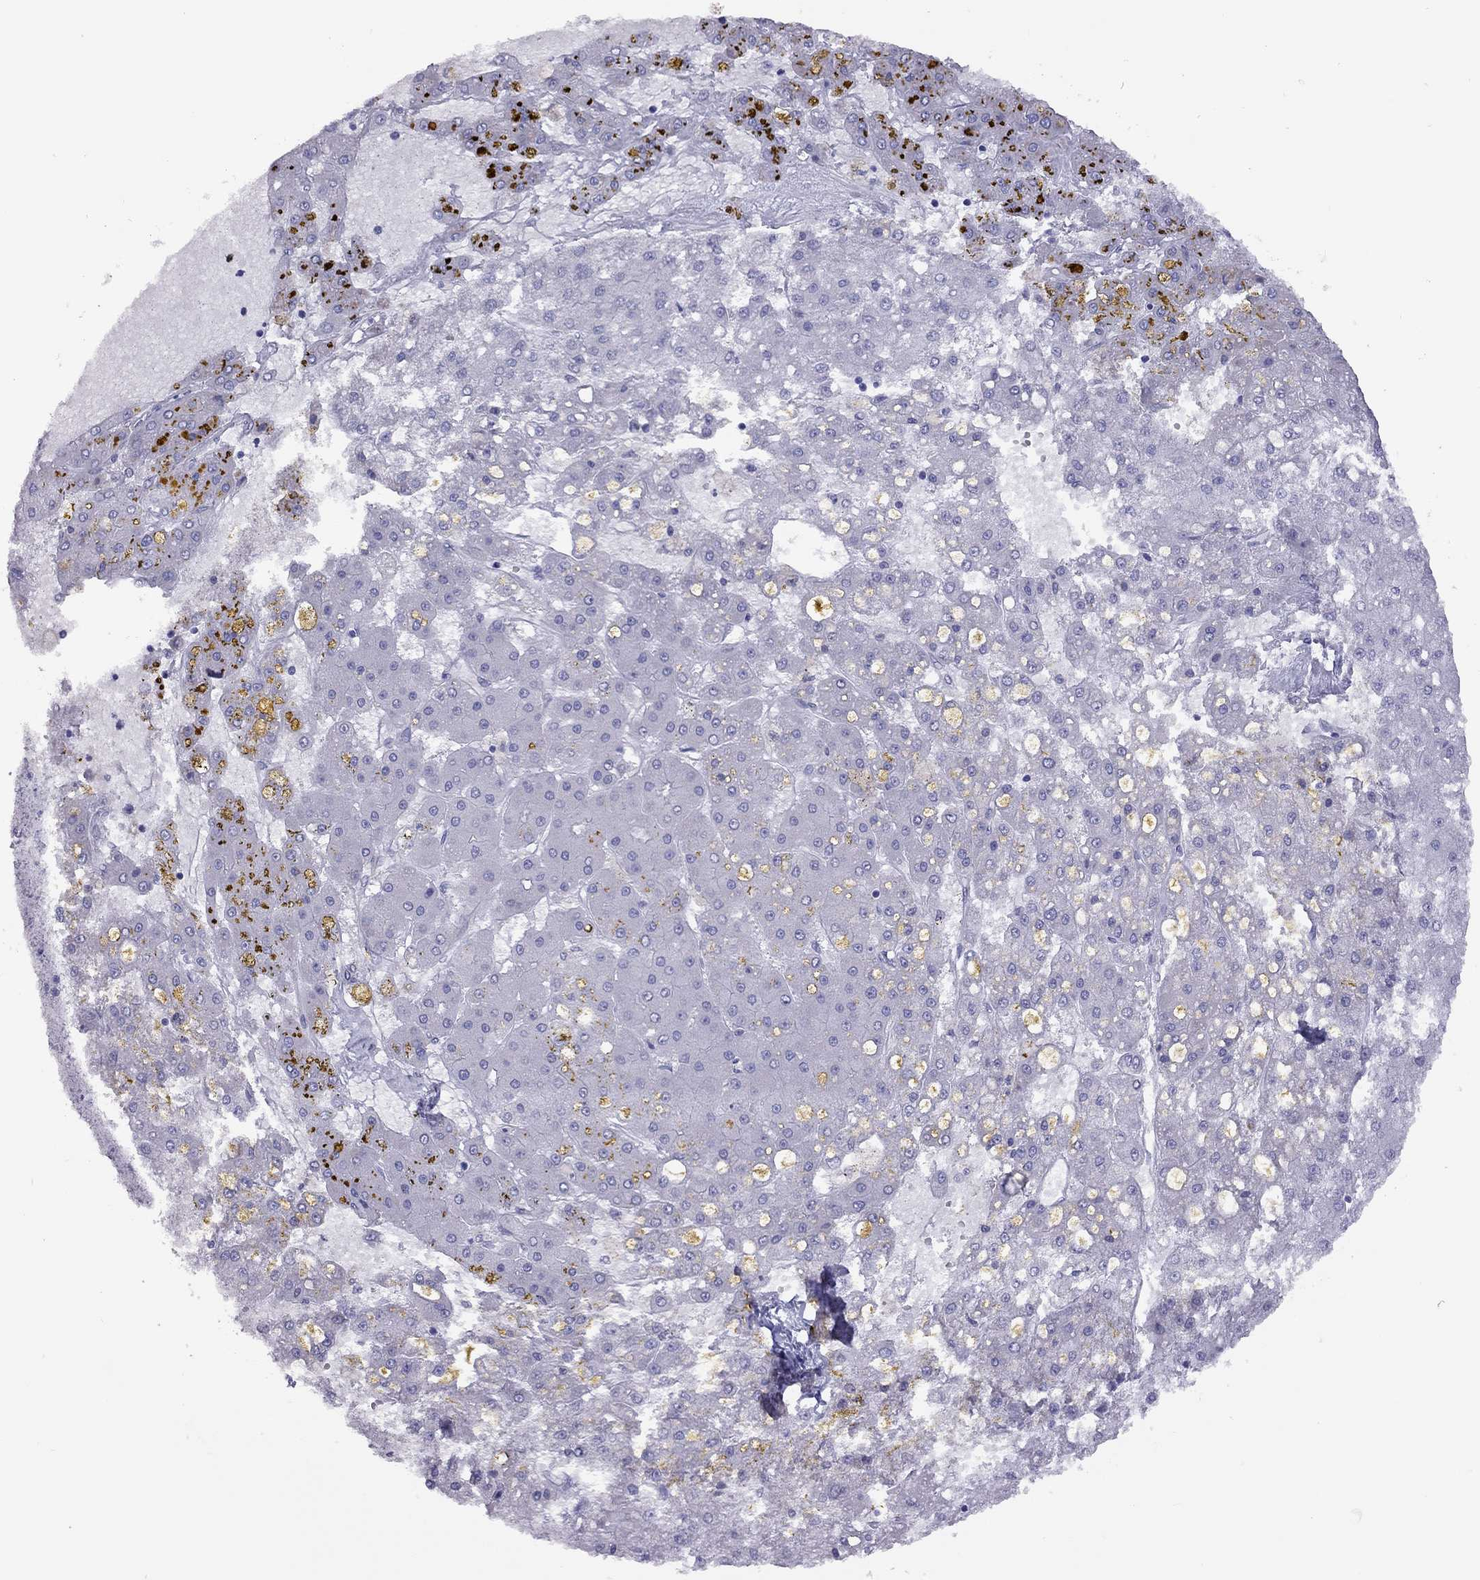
{"staining": {"intensity": "negative", "quantity": "none", "location": "none"}, "tissue": "liver cancer", "cell_type": "Tumor cells", "image_type": "cancer", "snomed": [{"axis": "morphology", "description": "Carcinoma, Hepatocellular, NOS"}, {"axis": "topography", "description": "Liver"}], "caption": "This is an IHC photomicrograph of human liver cancer. There is no expression in tumor cells.", "gene": "STAG3", "patient": {"sex": "male", "age": 67}}